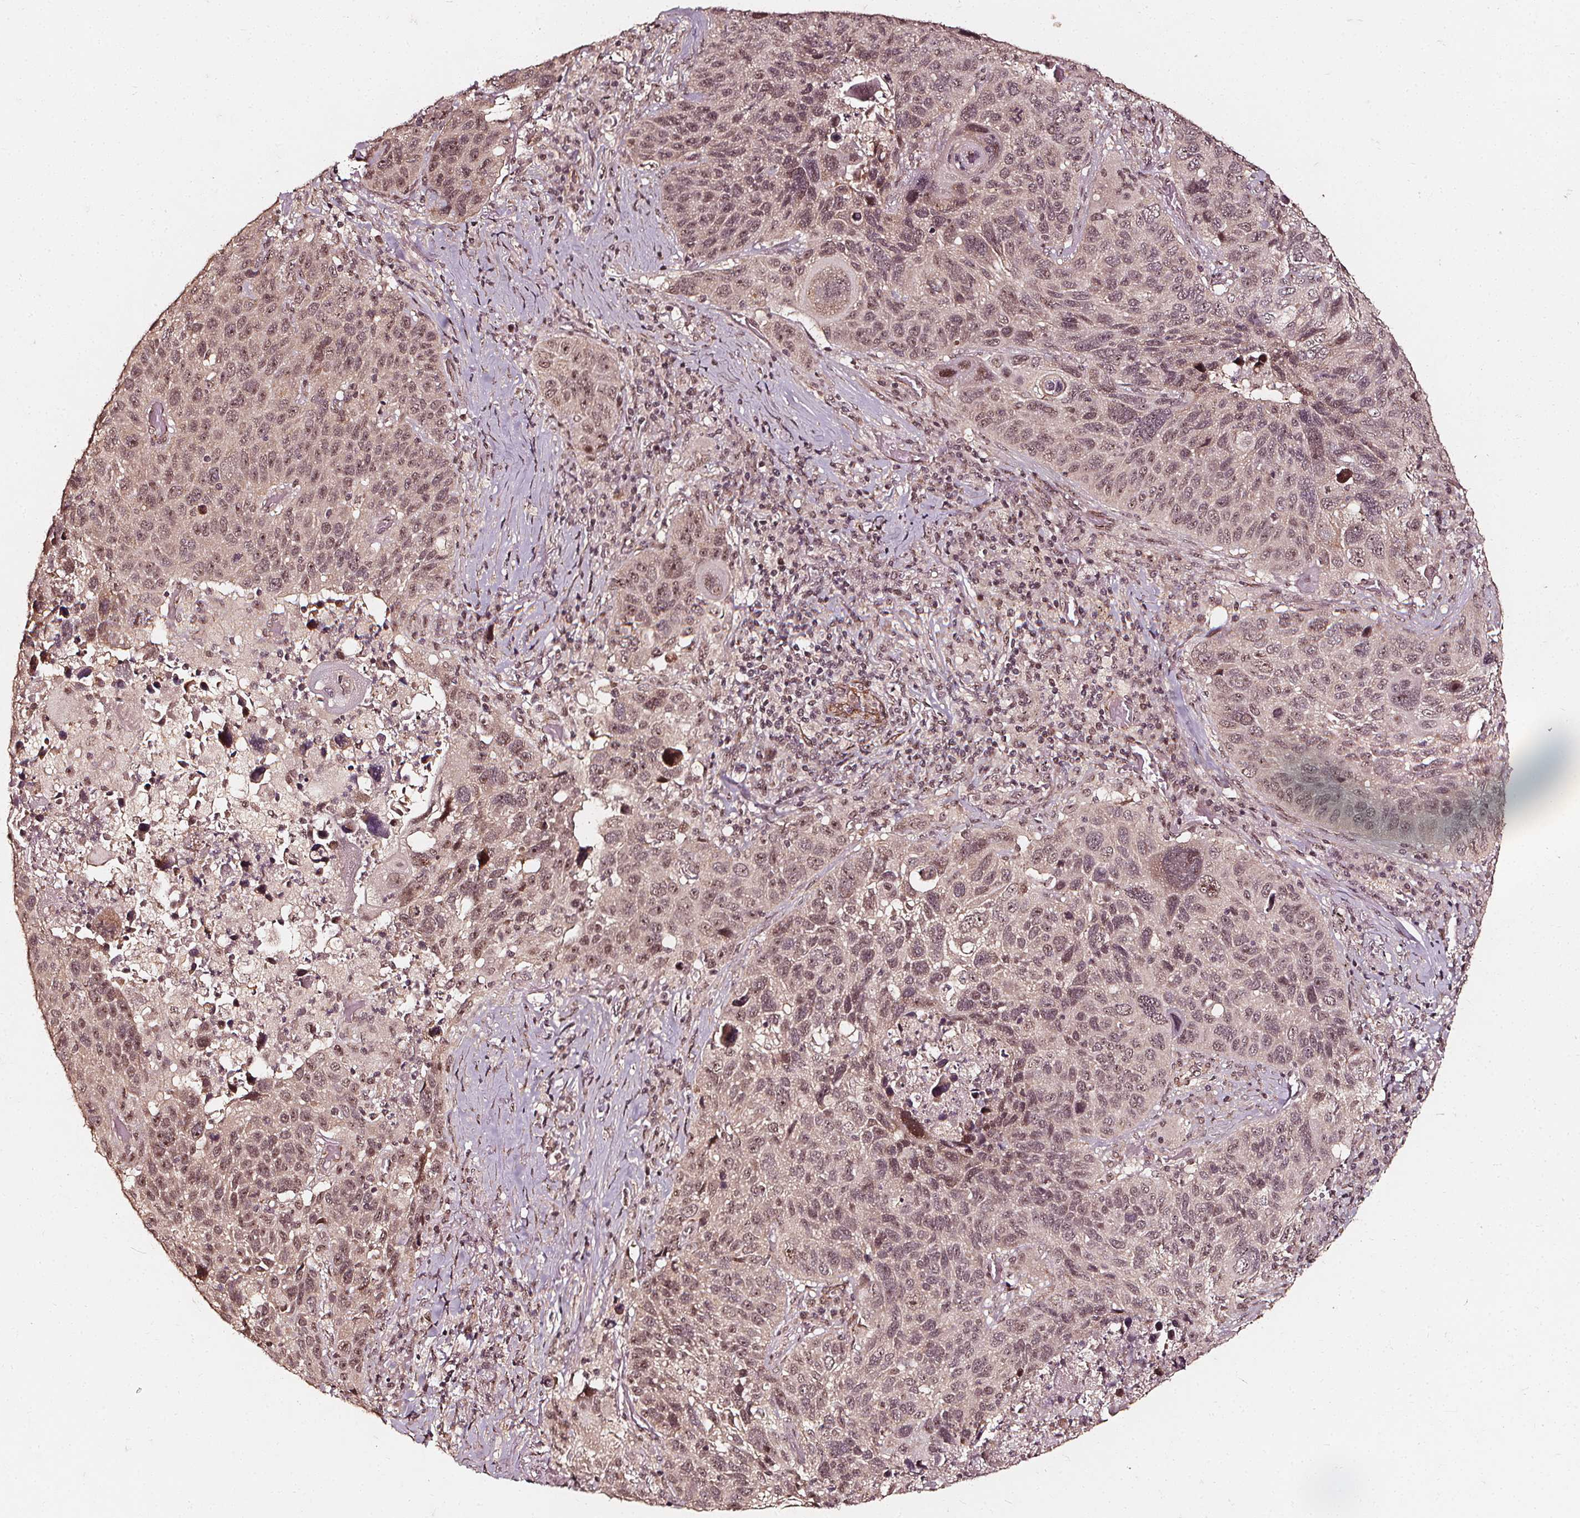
{"staining": {"intensity": "weak", "quantity": ">75%", "location": "nuclear"}, "tissue": "lung cancer", "cell_type": "Tumor cells", "image_type": "cancer", "snomed": [{"axis": "morphology", "description": "Squamous cell carcinoma, NOS"}, {"axis": "topography", "description": "Lung"}], "caption": "IHC micrograph of lung squamous cell carcinoma stained for a protein (brown), which reveals low levels of weak nuclear expression in approximately >75% of tumor cells.", "gene": "EXOSC9", "patient": {"sex": "male", "age": 68}}